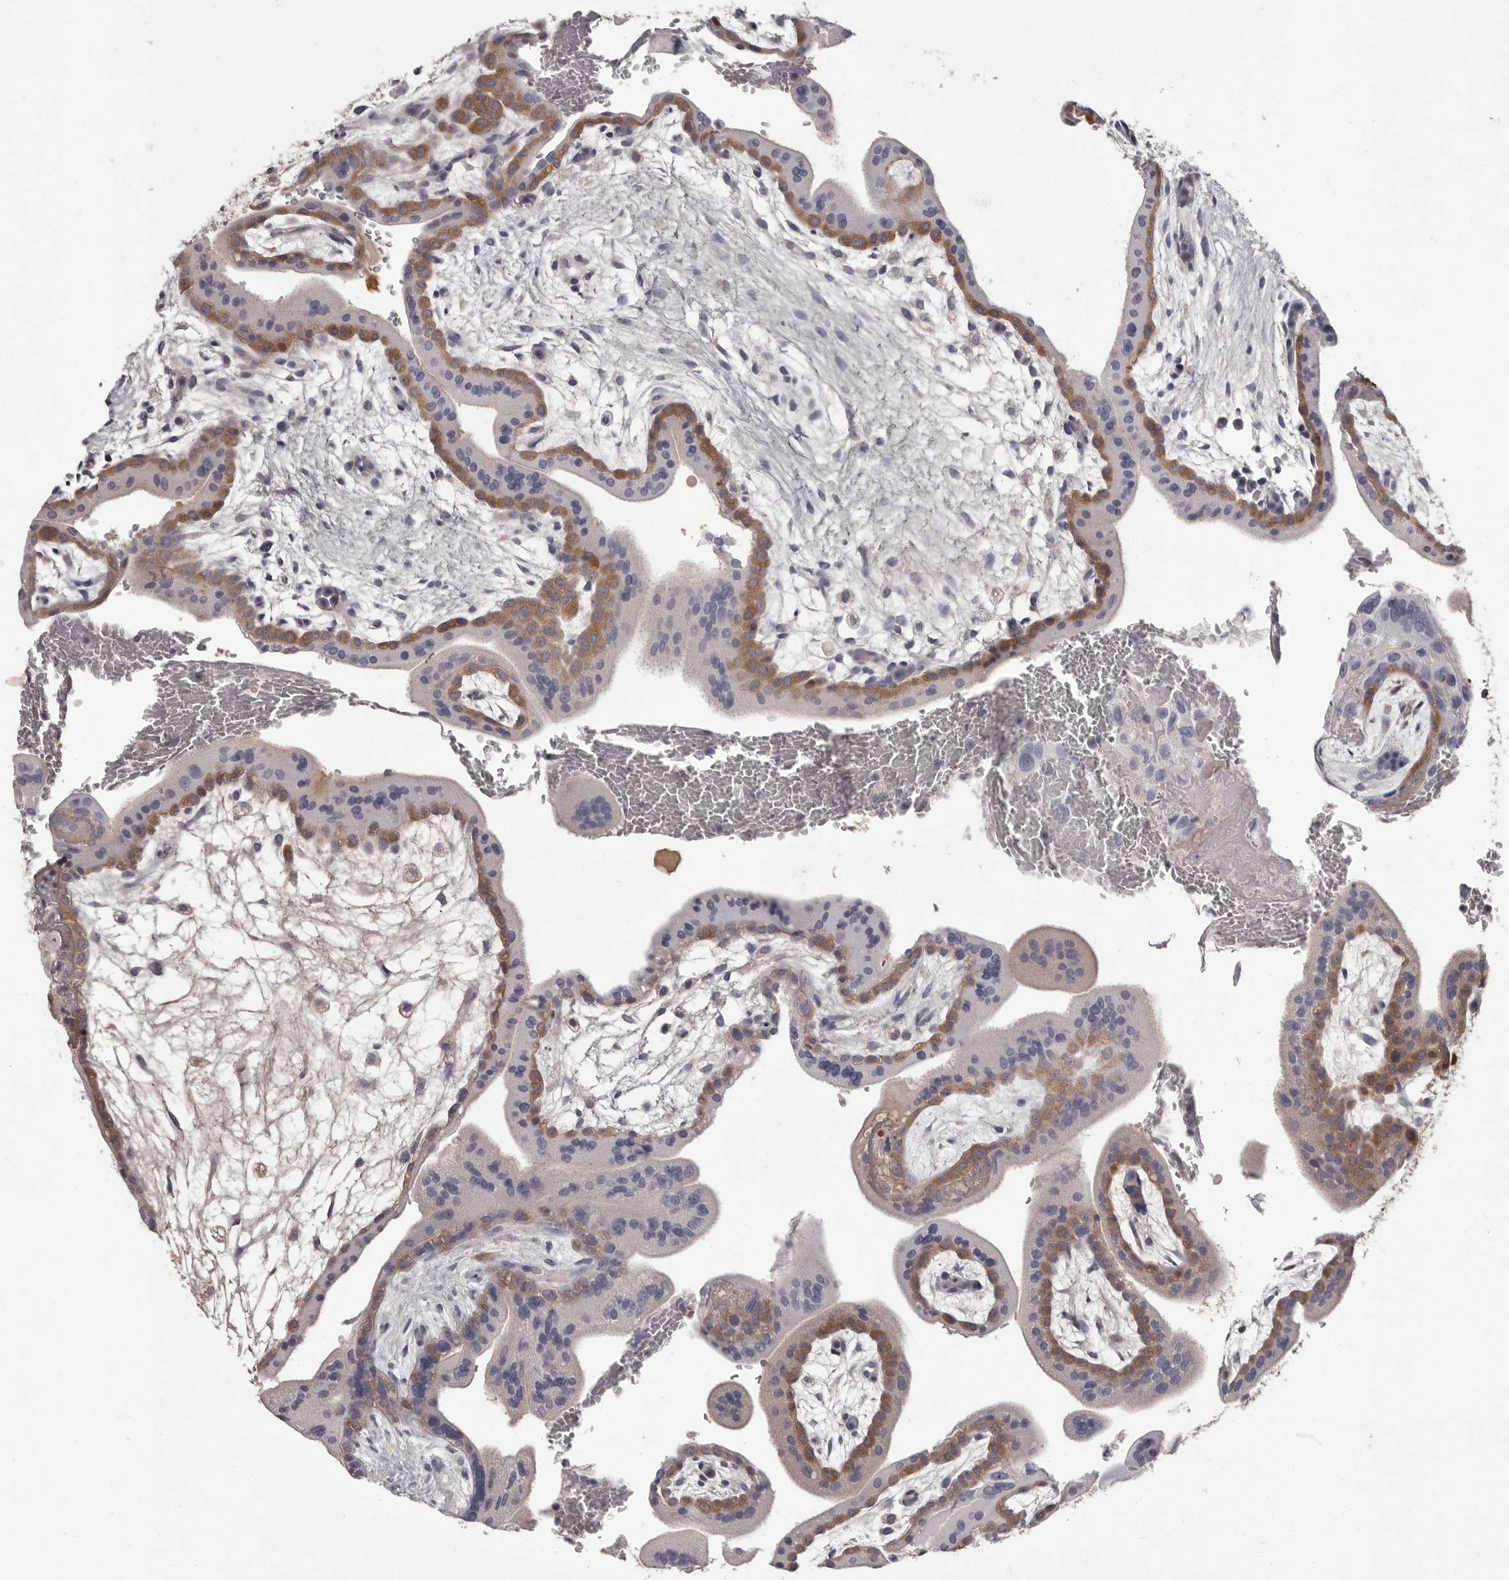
{"staining": {"intensity": "moderate", "quantity": "25%-75%", "location": "cytoplasmic/membranous"}, "tissue": "placenta", "cell_type": "Trophoblastic cells", "image_type": "normal", "snomed": [{"axis": "morphology", "description": "Normal tissue, NOS"}, {"axis": "topography", "description": "Placenta"}], "caption": "Protein staining of normal placenta reveals moderate cytoplasmic/membranous expression in about 25%-75% of trophoblastic cells. (Brightfield microscopy of DAB IHC at high magnification).", "gene": "APEH", "patient": {"sex": "female", "age": 35}}